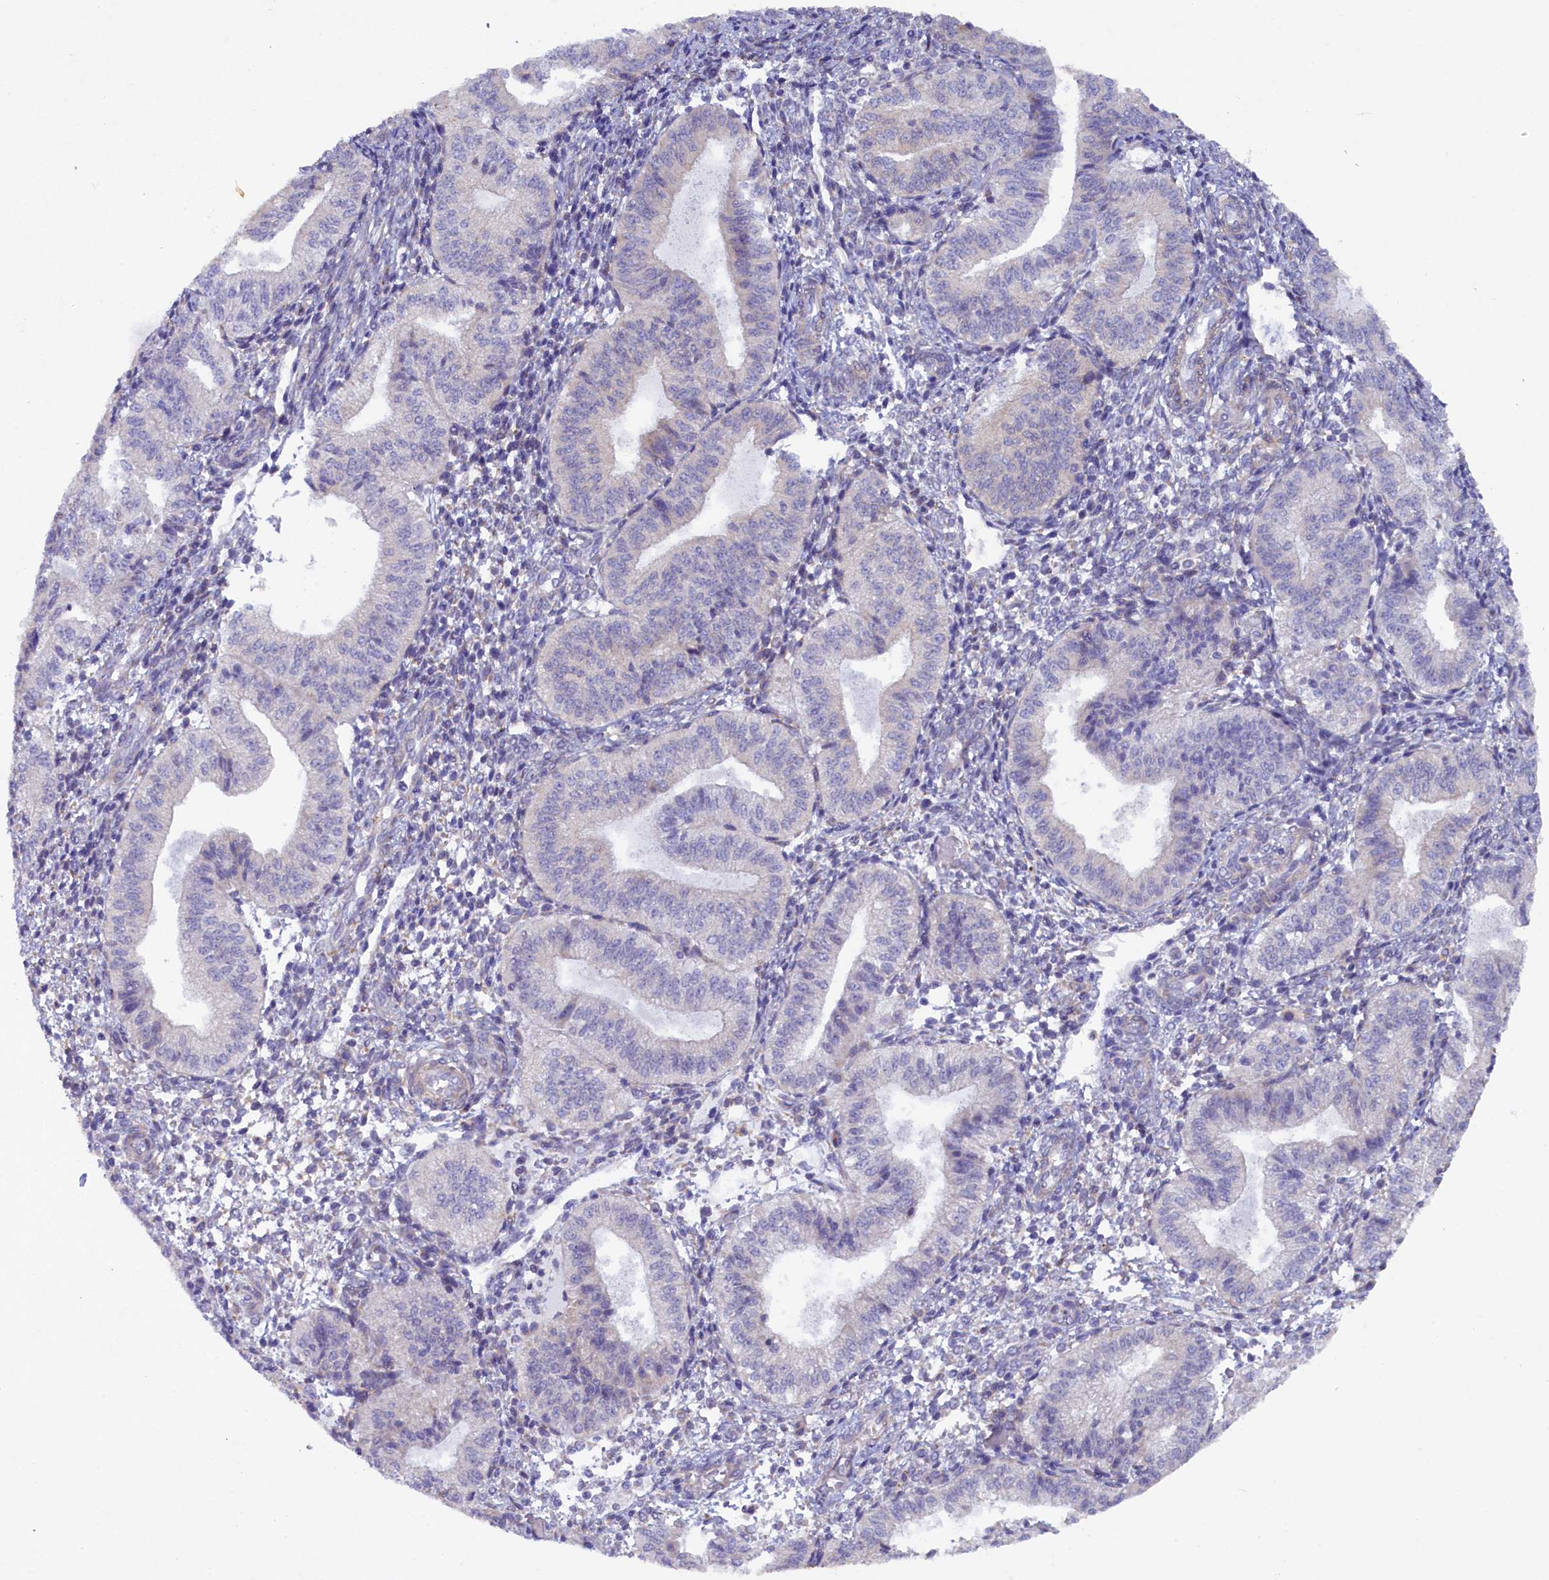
{"staining": {"intensity": "negative", "quantity": "none", "location": "none"}, "tissue": "endometrium", "cell_type": "Cells in endometrial stroma", "image_type": "normal", "snomed": [{"axis": "morphology", "description": "Normal tissue, NOS"}, {"axis": "topography", "description": "Endometrium"}], "caption": "High power microscopy photomicrograph of an immunohistochemistry histopathology image of unremarkable endometrium, revealing no significant positivity in cells in endometrial stroma.", "gene": "POGLUT3", "patient": {"sex": "female", "age": 34}}